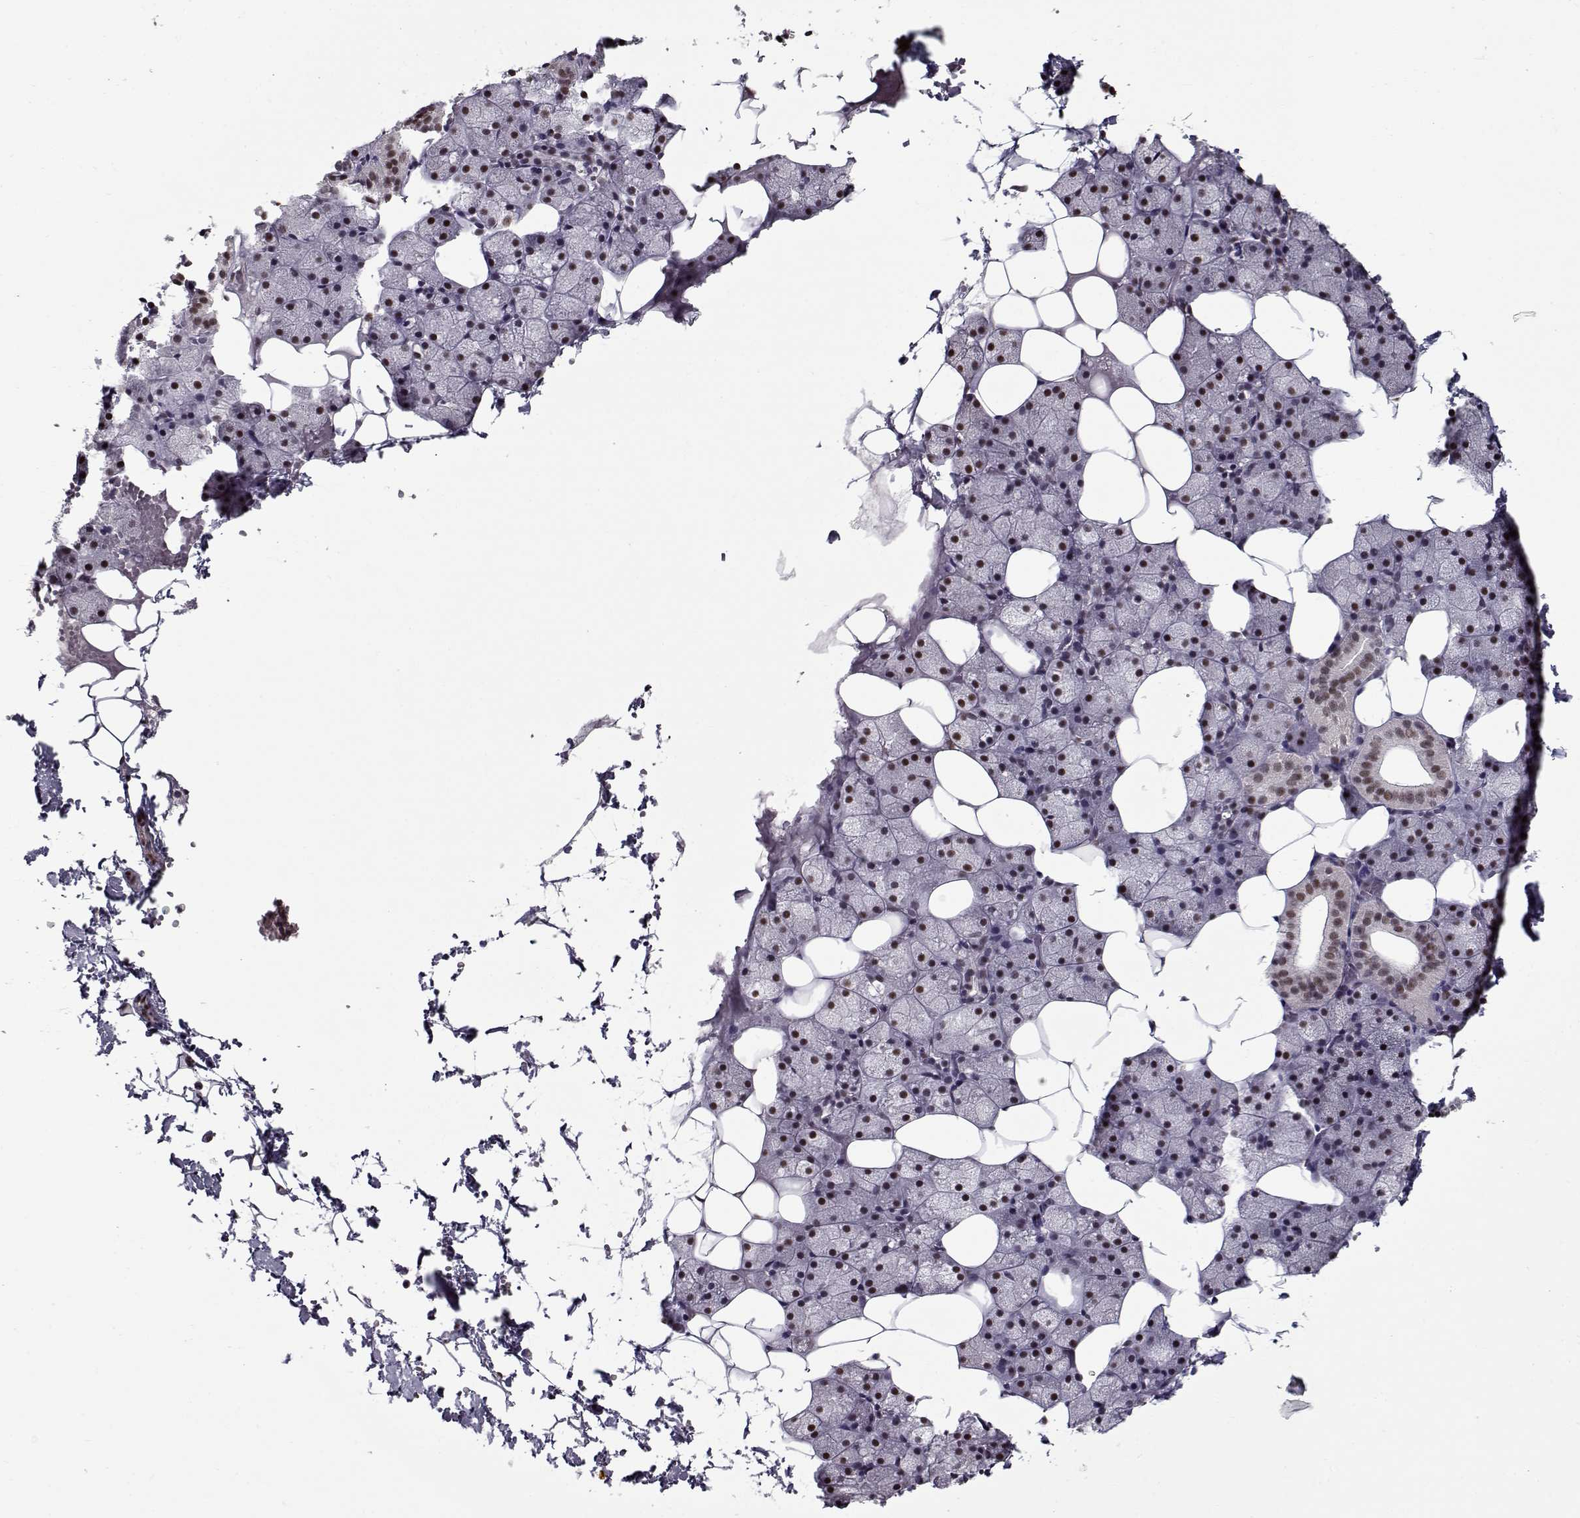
{"staining": {"intensity": "moderate", "quantity": ">75%", "location": "nuclear"}, "tissue": "salivary gland", "cell_type": "Glandular cells", "image_type": "normal", "snomed": [{"axis": "morphology", "description": "Normal tissue, NOS"}, {"axis": "topography", "description": "Salivary gland"}], "caption": "IHC (DAB) staining of unremarkable human salivary gland shows moderate nuclear protein positivity in about >75% of glandular cells.", "gene": "PRMT1", "patient": {"sex": "male", "age": 38}}